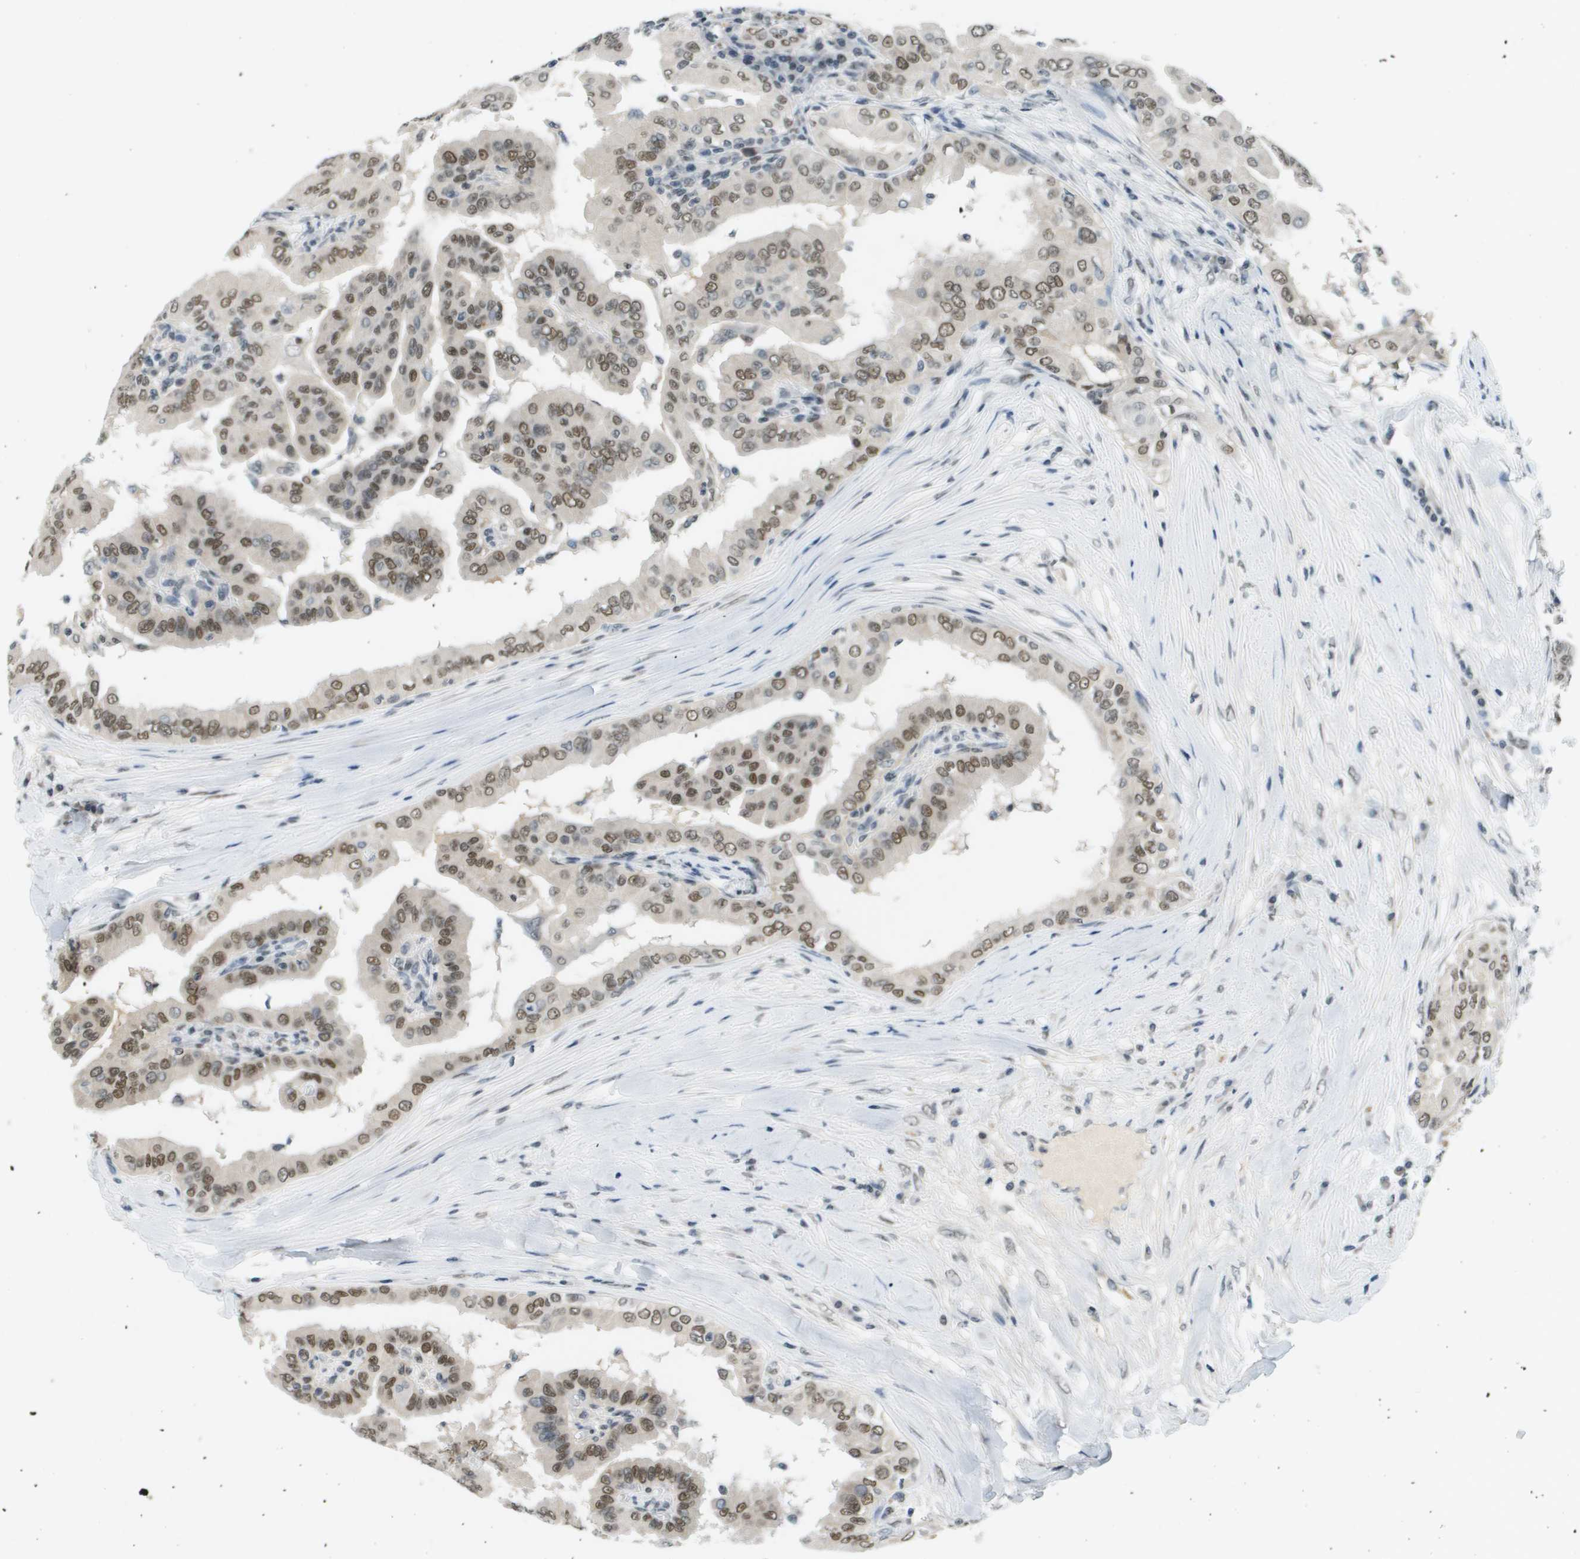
{"staining": {"intensity": "moderate", "quantity": ">75%", "location": "nuclear"}, "tissue": "thyroid cancer", "cell_type": "Tumor cells", "image_type": "cancer", "snomed": [{"axis": "morphology", "description": "Papillary adenocarcinoma, NOS"}, {"axis": "topography", "description": "Thyroid gland"}], "caption": "Immunohistochemistry (IHC) (DAB (3,3'-diaminobenzidine)) staining of human thyroid cancer demonstrates moderate nuclear protein staining in about >75% of tumor cells. (DAB IHC with brightfield microscopy, high magnification).", "gene": "CBX5", "patient": {"sex": "male", "age": 33}}